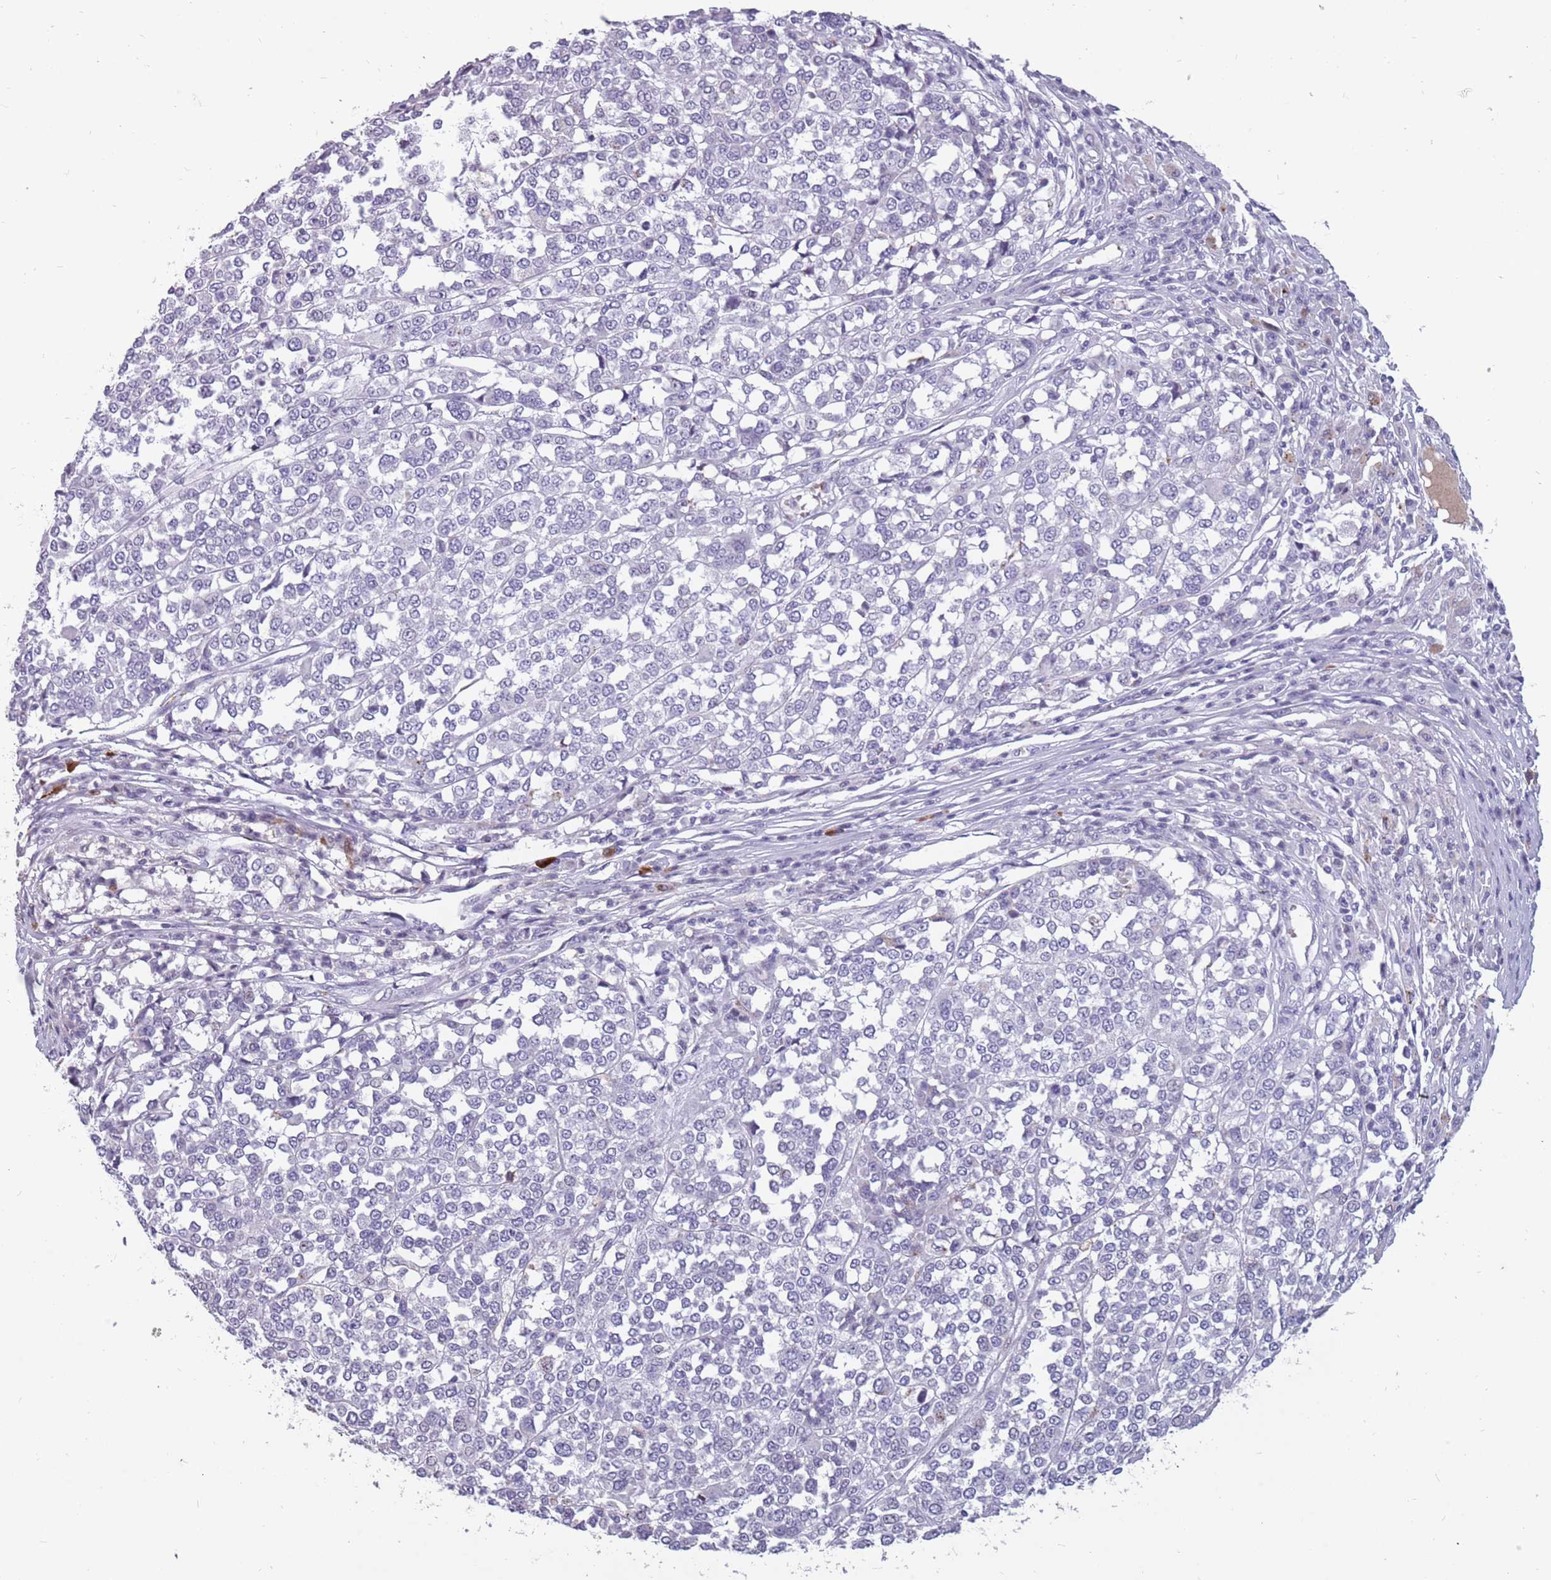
{"staining": {"intensity": "negative", "quantity": "none", "location": "none"}, "tissue": "melanoma", "cell_type": "Tumor cells", "image_type": "cancer", "snomed": [{"axis": "morphology", "description": "Malignant melanoma, Metastatic site"}, {"axis": "topography", "description": "Lymph node"}], "caption": "DAB immunohistochemical staining of human malignant melanoma (metastatic site) exhibits no significant expression in tumor cells.", "gene": "NEK6", "patient": {"sex": "male", "age": 44}}